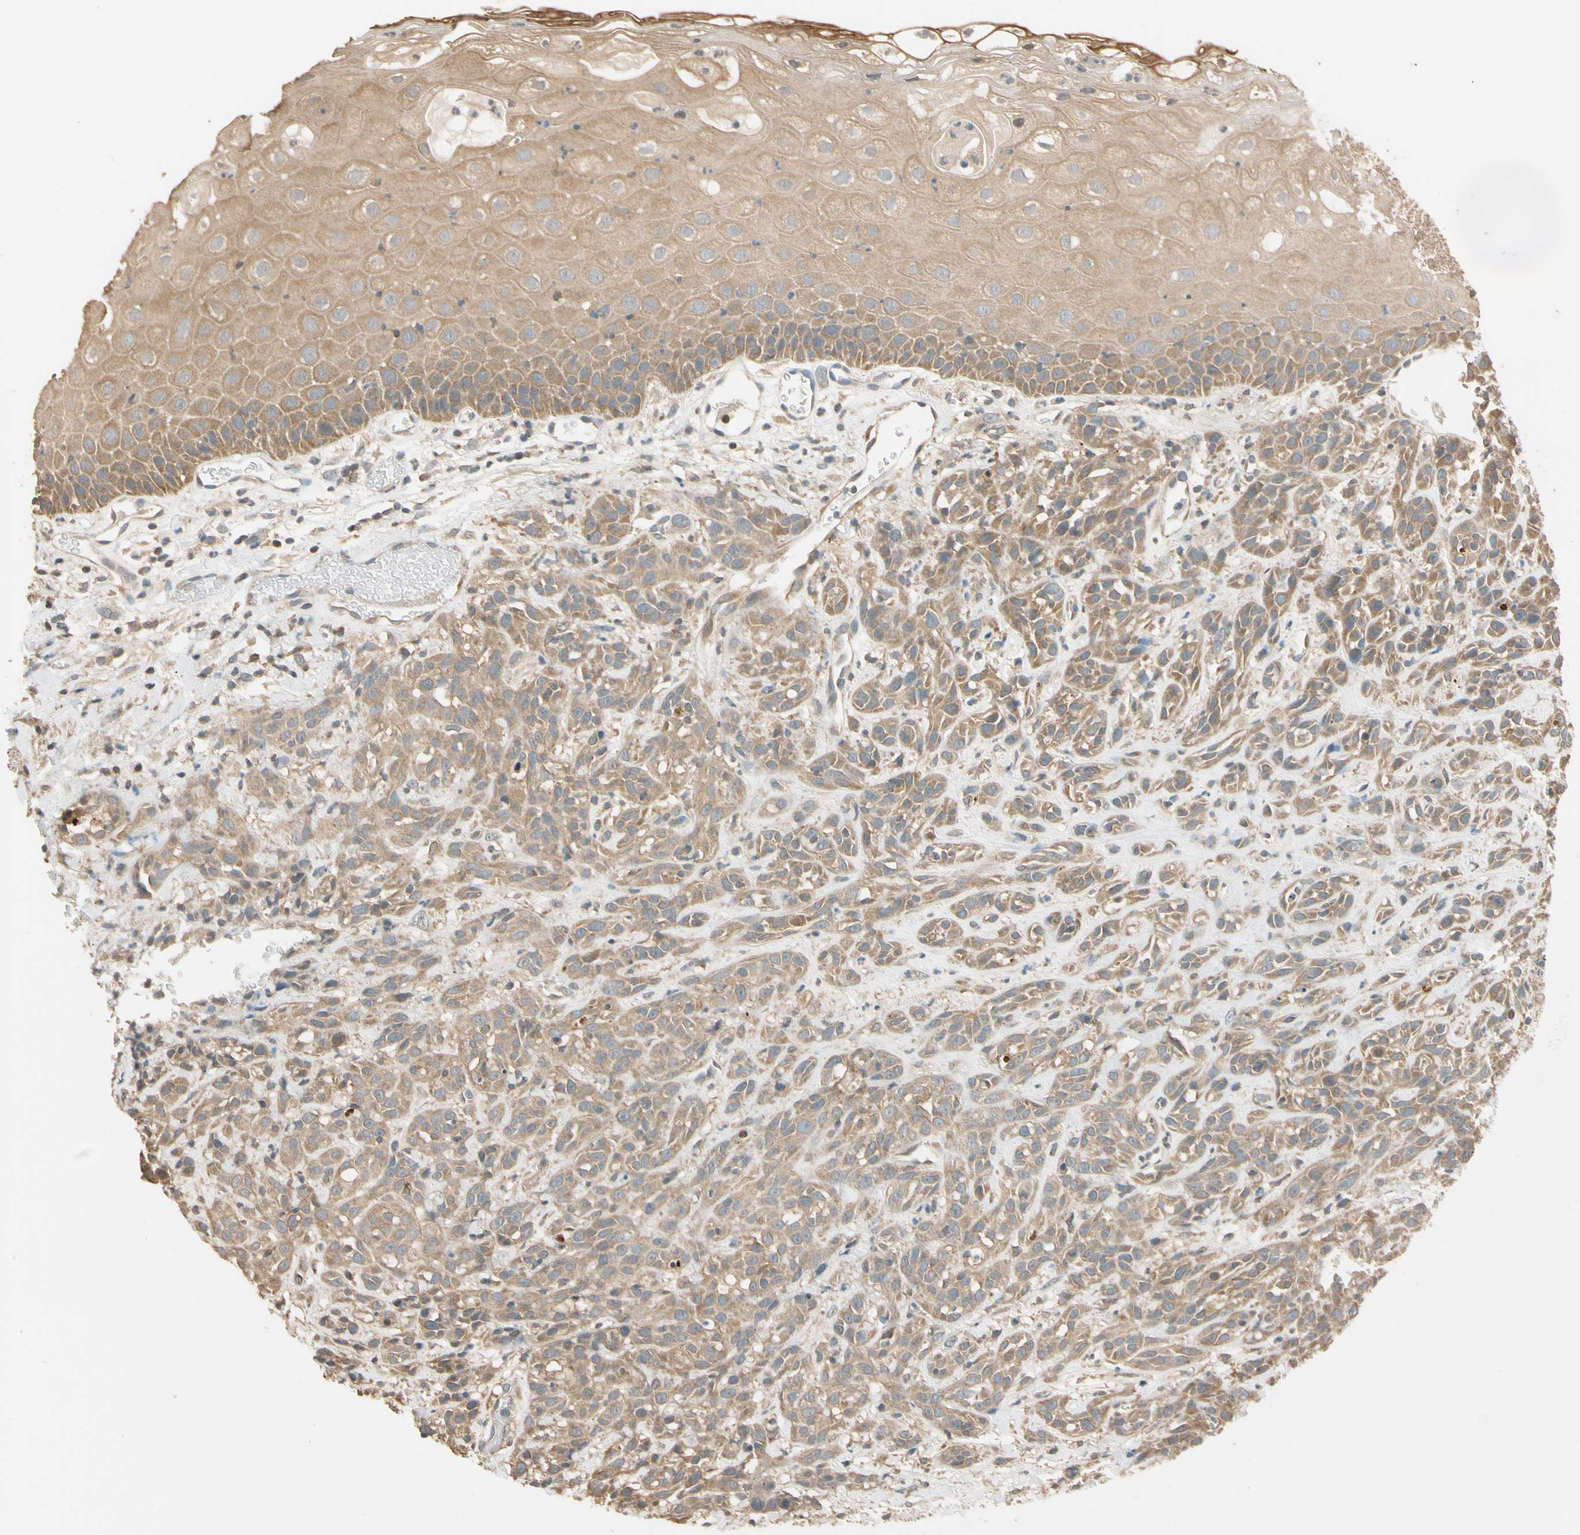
{"staining": {"intensity": "moderate", "quantity": ">75%", "location": "cytoplasmic/membranous"}, "tissue": "head and neck cancer", "cell_type": "Tumor cells", "image_type": "cancer", "snomed": [{"axis": "morphology", "description": "Normal tissue, NOS"}, {"axis": "morphology", "description": "Squamous cell carcinoma, NOS"}, {"axis": "topography", "description": "Cartilage tissue"}, {"axis": "topography", "description": "Head-Neck"}], "caption": "Immunohistochemistry (IHC) photomicrograph of neoplastic tissue: head and neck squamous cell carcinoma stained using immunohistochemistry (IHC) displays medium levels of moderate protein expression localized specifically in the cytoplasmic/membranous of tumor cells, appearing as a cytoplasmic/membranous brown color.", "gene": "MAP3K7", "patient": {"sex": "male", "age": 62}}